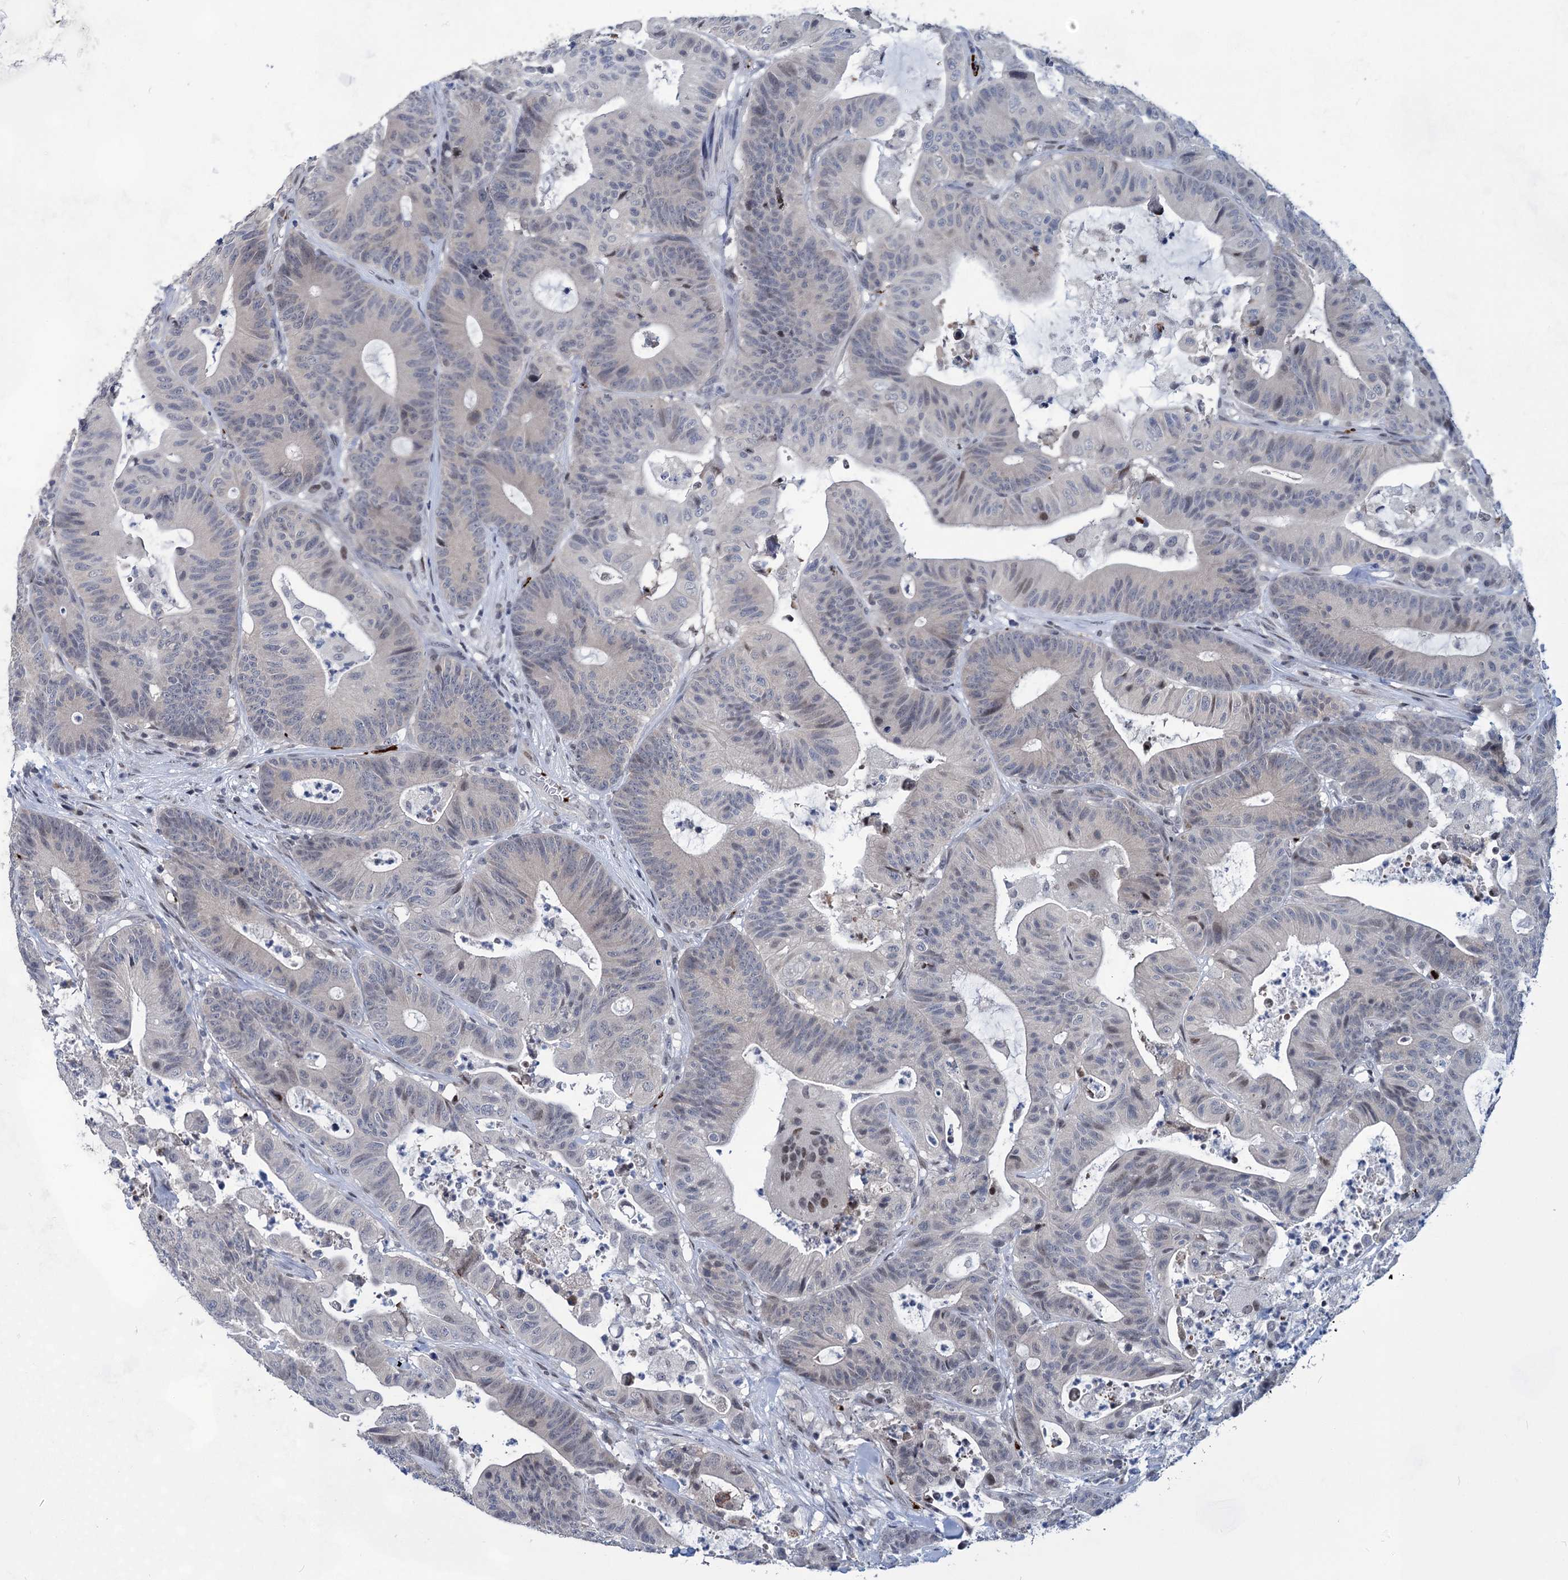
{"staining": {"intensity": "negative", "quantity": "none", "location": "none"}, "tissue": "colorectal cancer", "cell_type": "Tumor cells", "image_type": "cancer", "snomed": [{"axis": "morphology", "description": "Adenocarcinoma, NOS"}, {"axis": "topography", "description": "Colon"}], "caption": "Tumor cells show no significant staining in adenocarcinoma (colorectal). (Immunohistochemistry, brightfield microscopy, high magnification).", "gene": "MON2", "patient": {"sex": "female", "age": 84}}